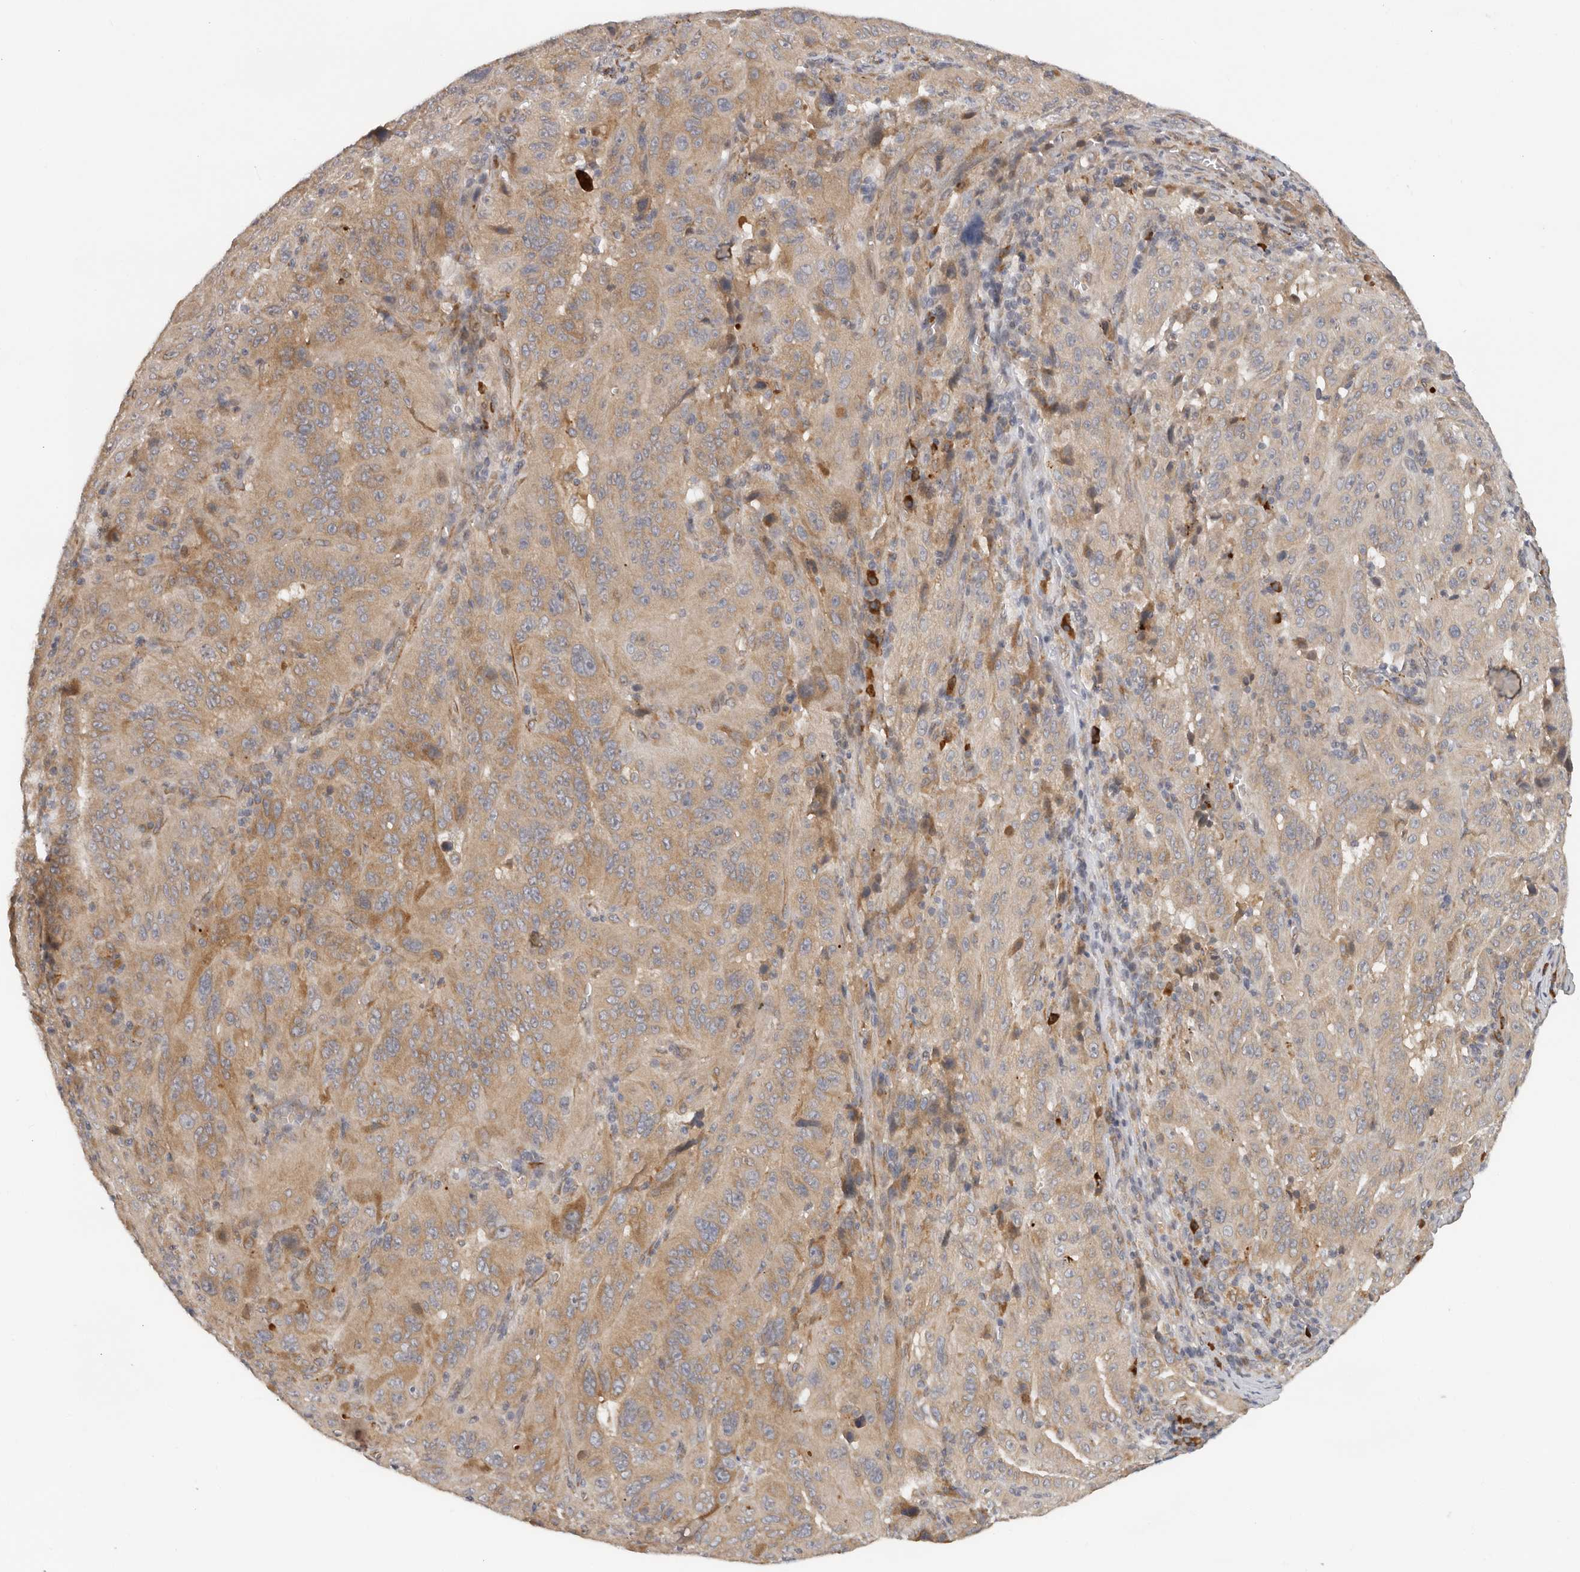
{"staining": {"intensity": "weak", "quantity": ">75%", "location": "cytoplasmic/membranous"}, "tissue": "pancreatic cancer", "cell_type": "Tumor cells", "image_type": "cancer", "snomed": [{"axis": "morphology", "description": "Adenocarcinoma, NOS"}, {"axis": "topography", "description": "Pancreas"}], "caption": "Weak cytoplasmic/membranous protein staining is present in approximately >75% of tumor cells in adenocarcinoma (pancreatic). (DAB IHC, brown staining for protein, blue staining for nuclei).", "gene": "RNF157", "patient": {"sex": "male", "age": 63}}